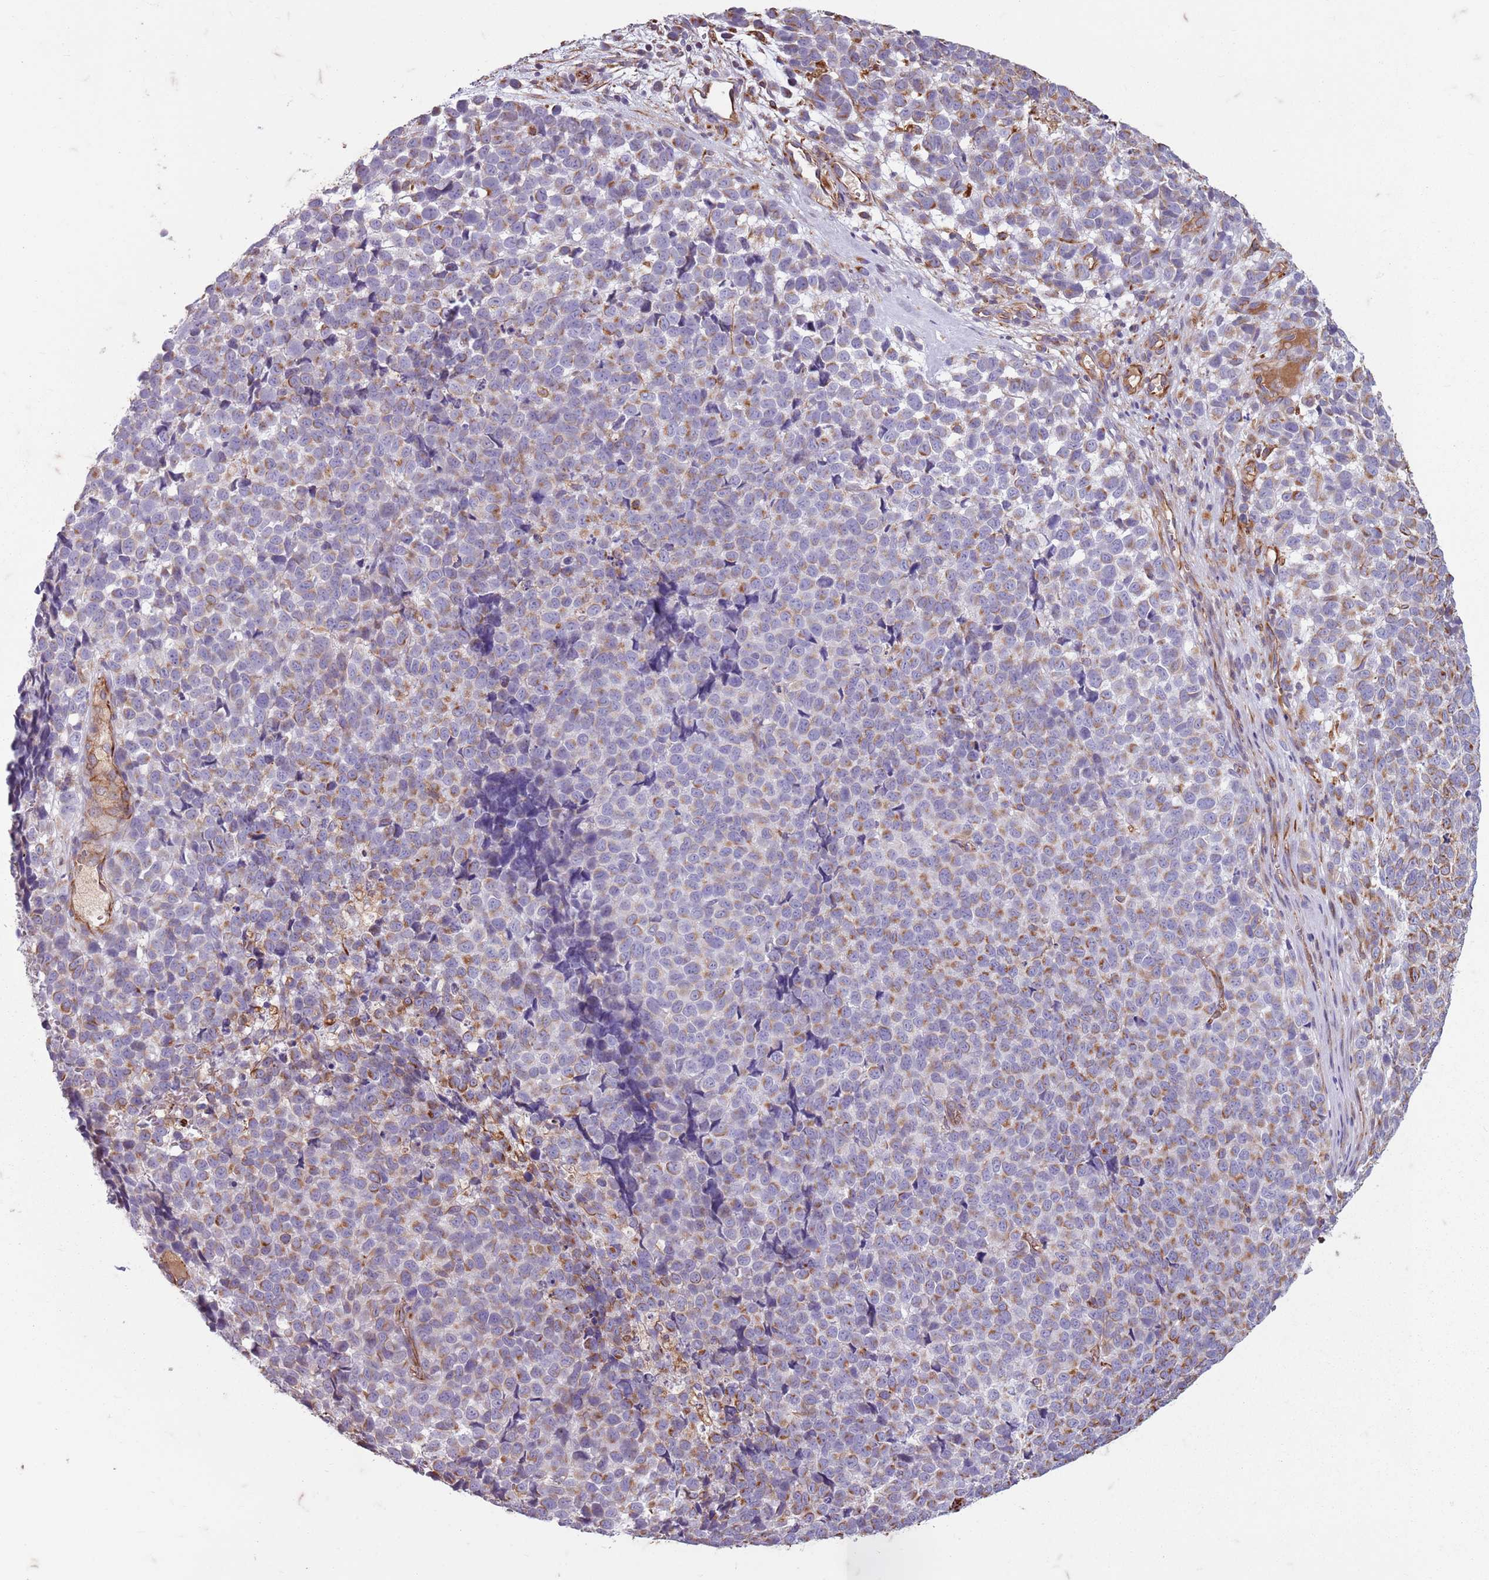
{"staining": {"intensity": "moderate", "quantity": "25%-75%", "location": "cytoplasmic/membranous"}, "tissue": "melanoma", "cell_type": "Tumor cells", "image_type": "cancer", "snomed": [{"axis": "morphology", "description": "Malignant melanoma, NOS"}, {"axis": "topography", "description": "Nose, NOS"}], "caption": "Human malignant melanoma stained with a brown dye displays moderate cytoplasmic/membranous positive staining in approximately 25%-75% of tumor cells.", "gene": "TAS2R38", "patient": {"sex": "female", "age": 48}}